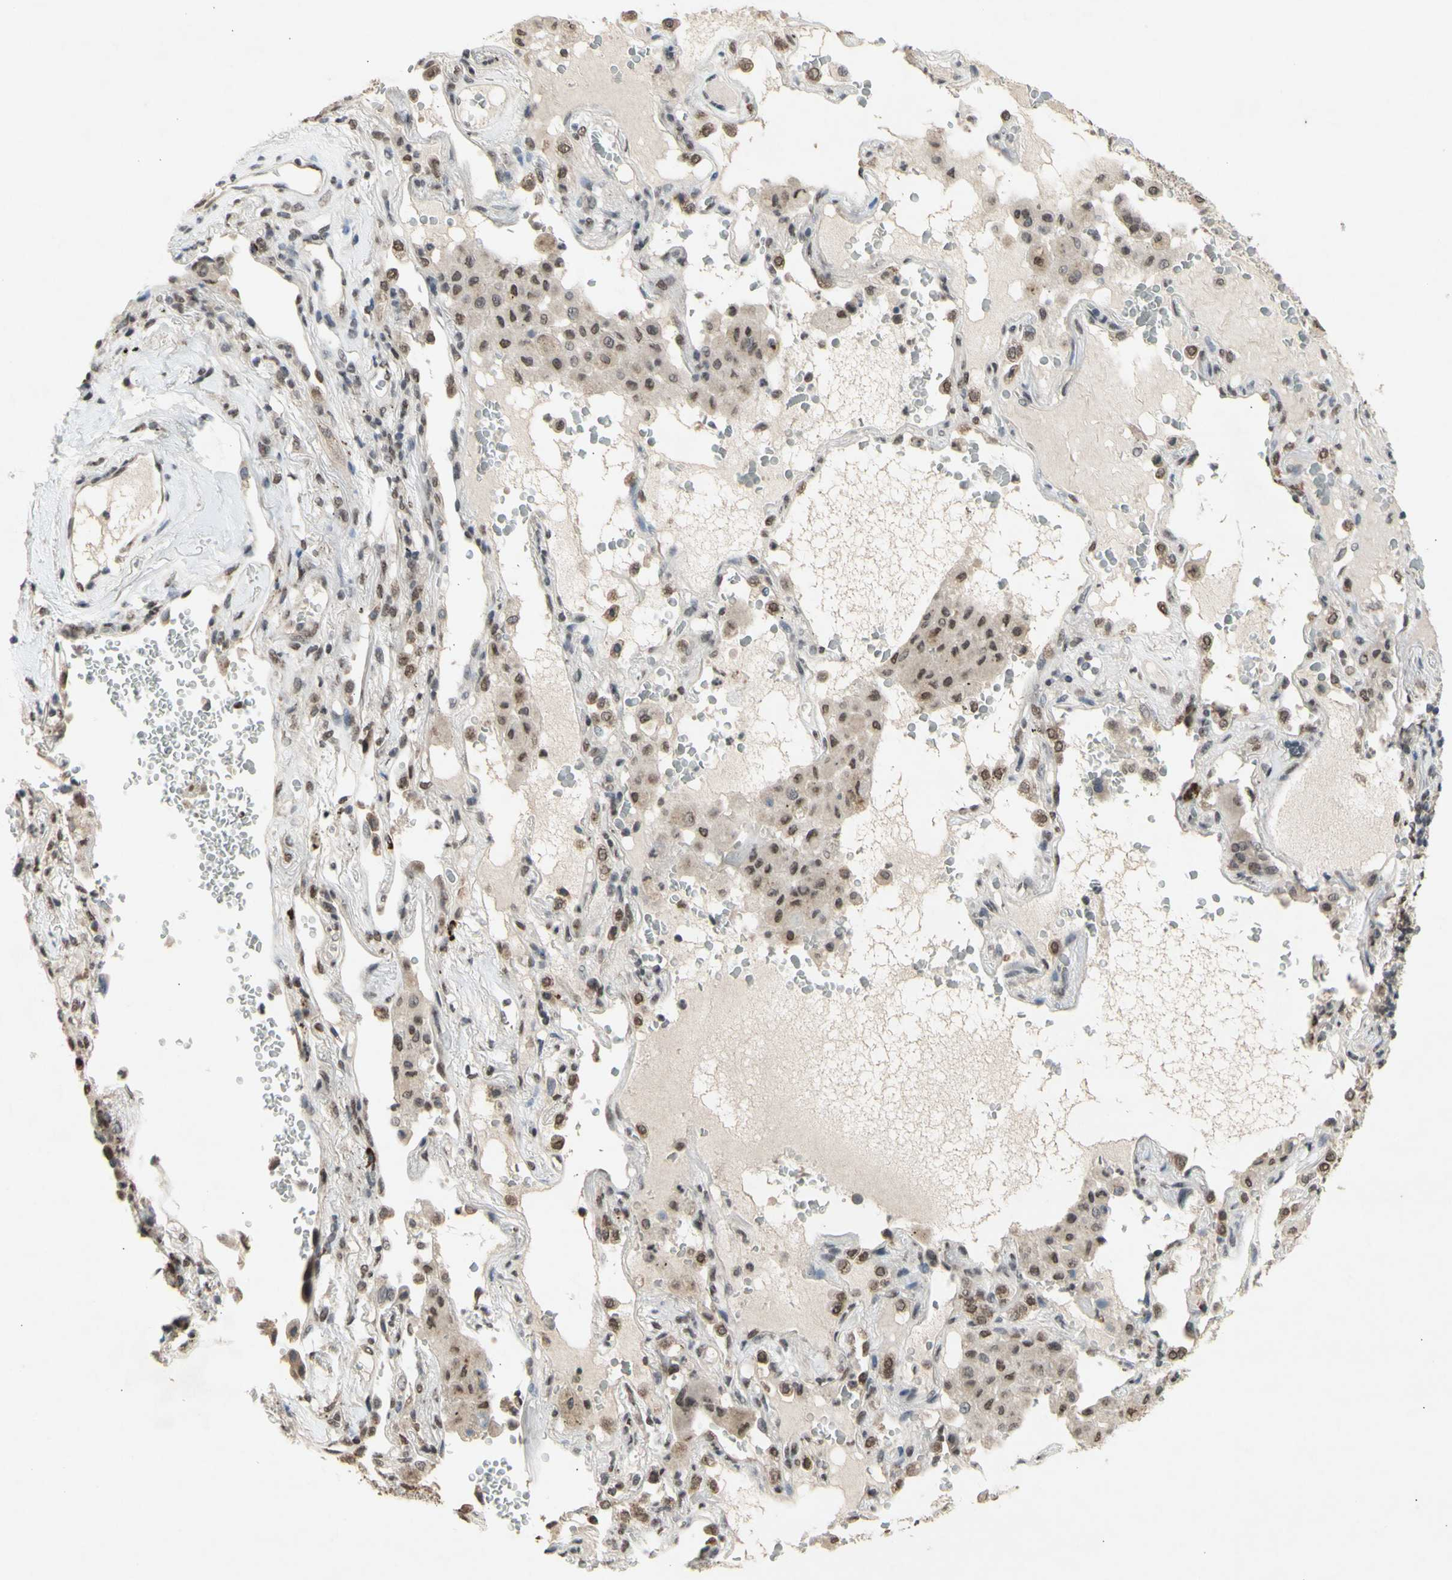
{"staining": {"intensity": "weak", "quantity": ">75%", "location": "nuclear"}, "tissue": "lung cancer", "cell_type": "Tumor cells", "image_type": "cancer", "snomed": [{"axis": "morphology", "description": "Squamous cell carcinoma, NOS"}, {"axis": "topography", "description": "Lung"}], "caption": "A brown stain shows weak nuclear staining of a protein in human lung squamous cell carcinoma tumor cells. (Brightfield microscopy of DAB IHC at high magnification).", "gene": "SFPQ", "patient": {"sex": "male", "age": 57}}